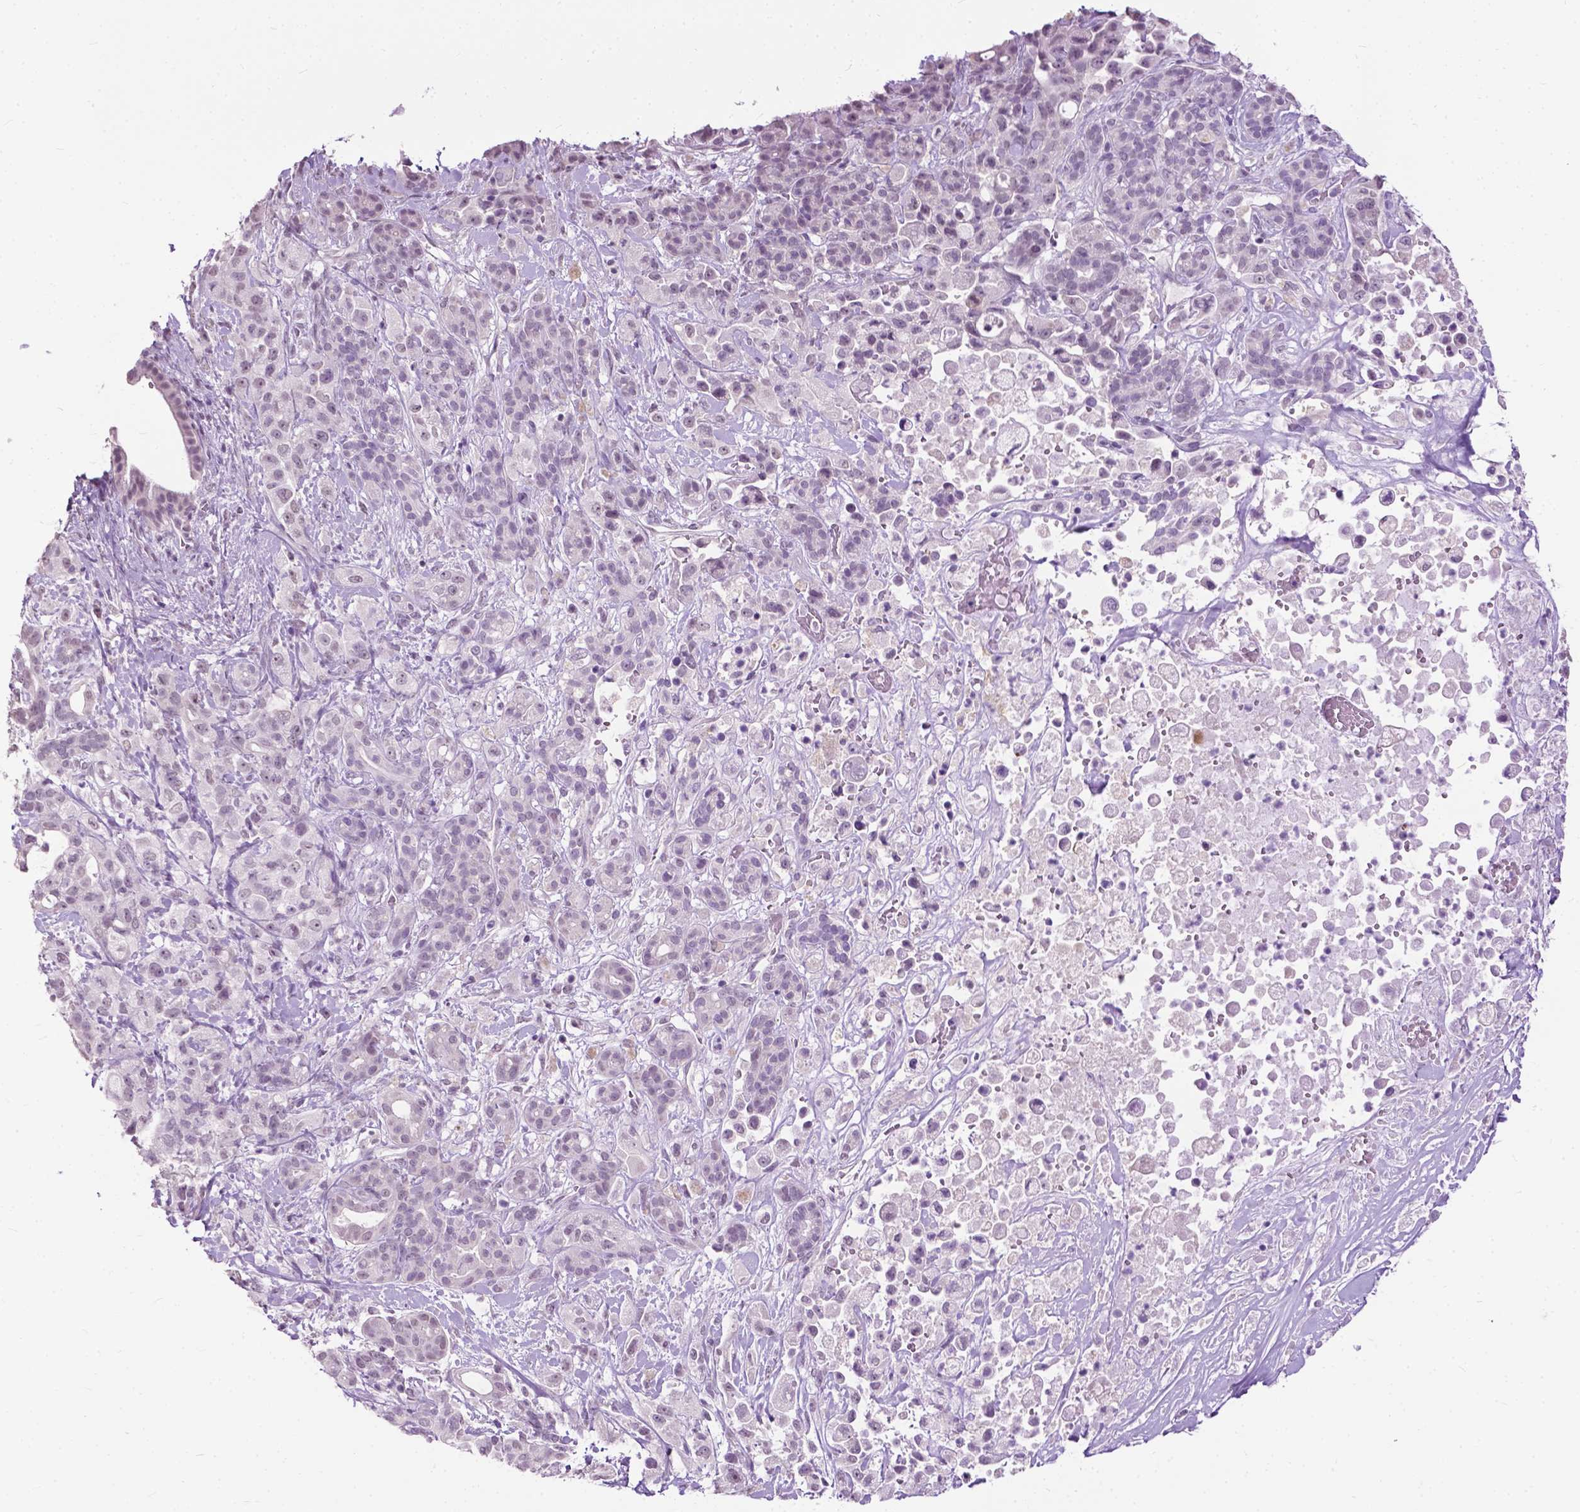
{"staining": {"intensity": "negative", "quantity": "none", "location": "none"}, "tissue": "pancreatic cancer", "cell_type": "Tumor cells", "image_type": "cancer", "snomed": [{"axis": "morphology", "description": "Adenocarcinoma, NOS"}, {"axis": "topography", "description": "Pancreas"}], "caption": "Immunohistochemistry (IHC) histopathology image of pancreatic cancer stained for a protein (brown), which exhibits no staining in tumor cells. (Stains: DAB immunohistochemistry (IHC) with hematoxylin counter stain, Microscopy: brightfield microscopy at high magnification).", "gene": "GPR37L1", "patient": {"sex": "male", "age": 44}}